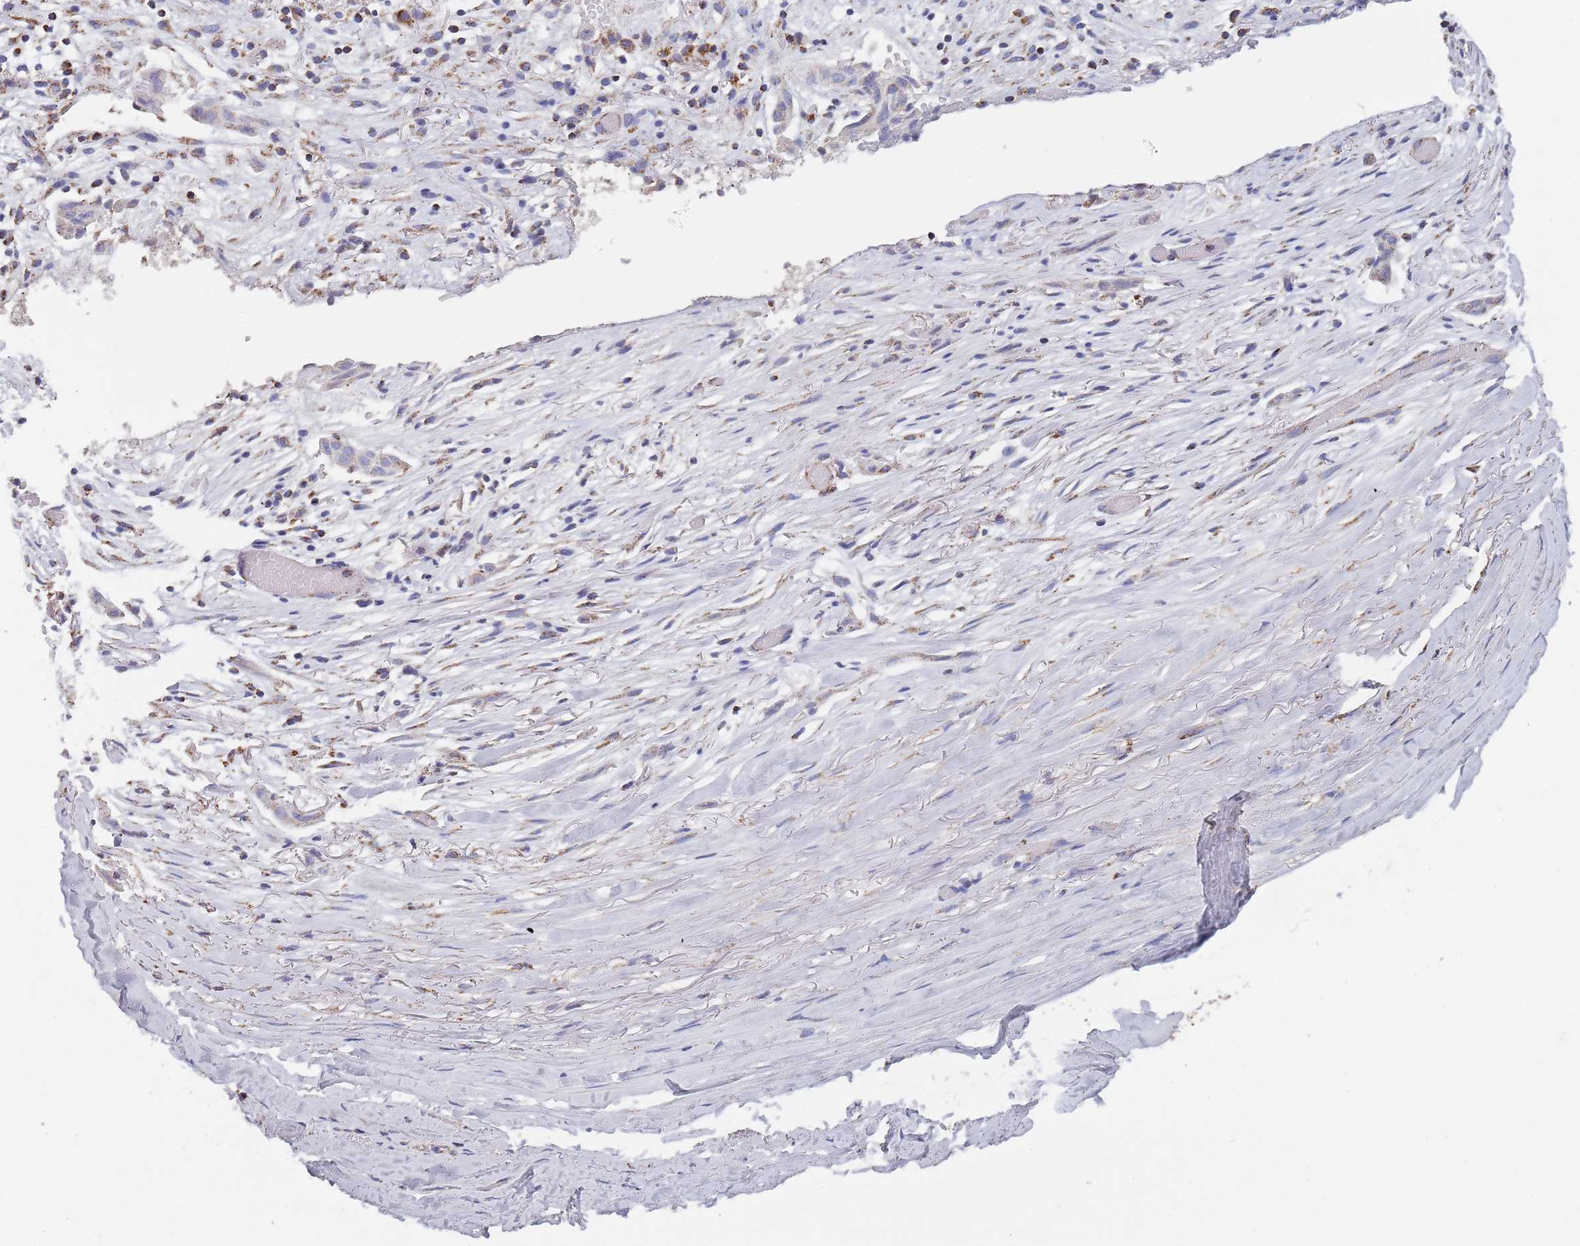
{"staining": {"intensity": "weak", "quantity": "25%-75%", "location": "cytoplasmic/membranous"}, "tissue": "adipose tissue", "cell_type": "Adipocytes", "image_type": "normal", "snomed": [{"axis": "morphology", "description": "Normal tissue, NOS"}, {"axis": "morphology", "description": "Basal cell carcinoma"}, {"axis": "topography", "description": "Skin"}], "caption": "The micrograph demonstrates staining of benign adipose tissue, revealing weak cytoplasmic/membranous protein expression (brown color) within adipocytes.", "gene": "PGP", "patient": {"sex": "female", "age": 89}}